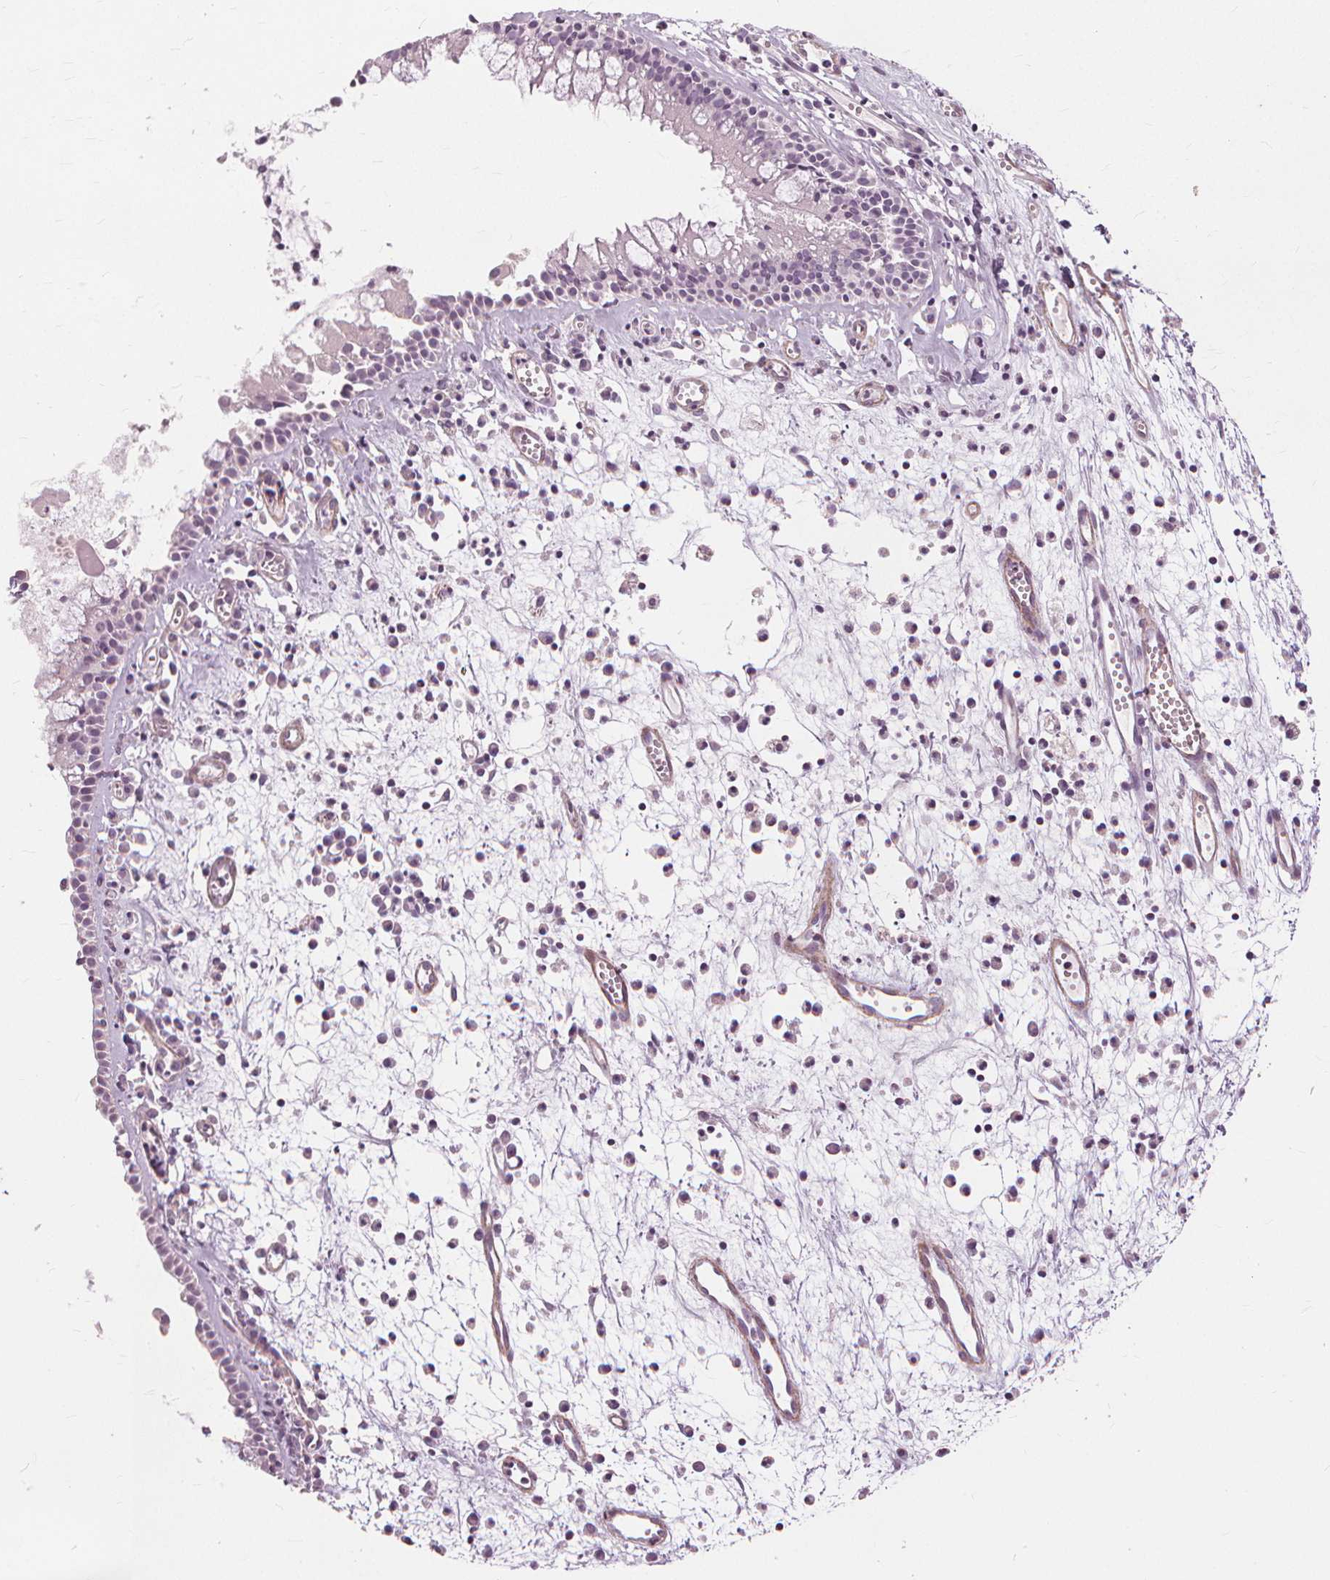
{"staining": {"intensity": "negative", "quantity": "none", "location": "none"}, "tissue": "nasopharynx", "cell_type": "Respiratory epithelial cells", "image_type": "normal", "snomed": [{"axis": "morphology", "description": "Normal tissue, NOS"}, {"axis": "topography", "description": "Nasopharynx"}], "caption": "Immunohistochemistry (IHC) of normal nasopharynx exhibits no staining in respiratory epithelial cells.", "gene": "SFTPD", "patient": {"sex": "female", "age": 52}}